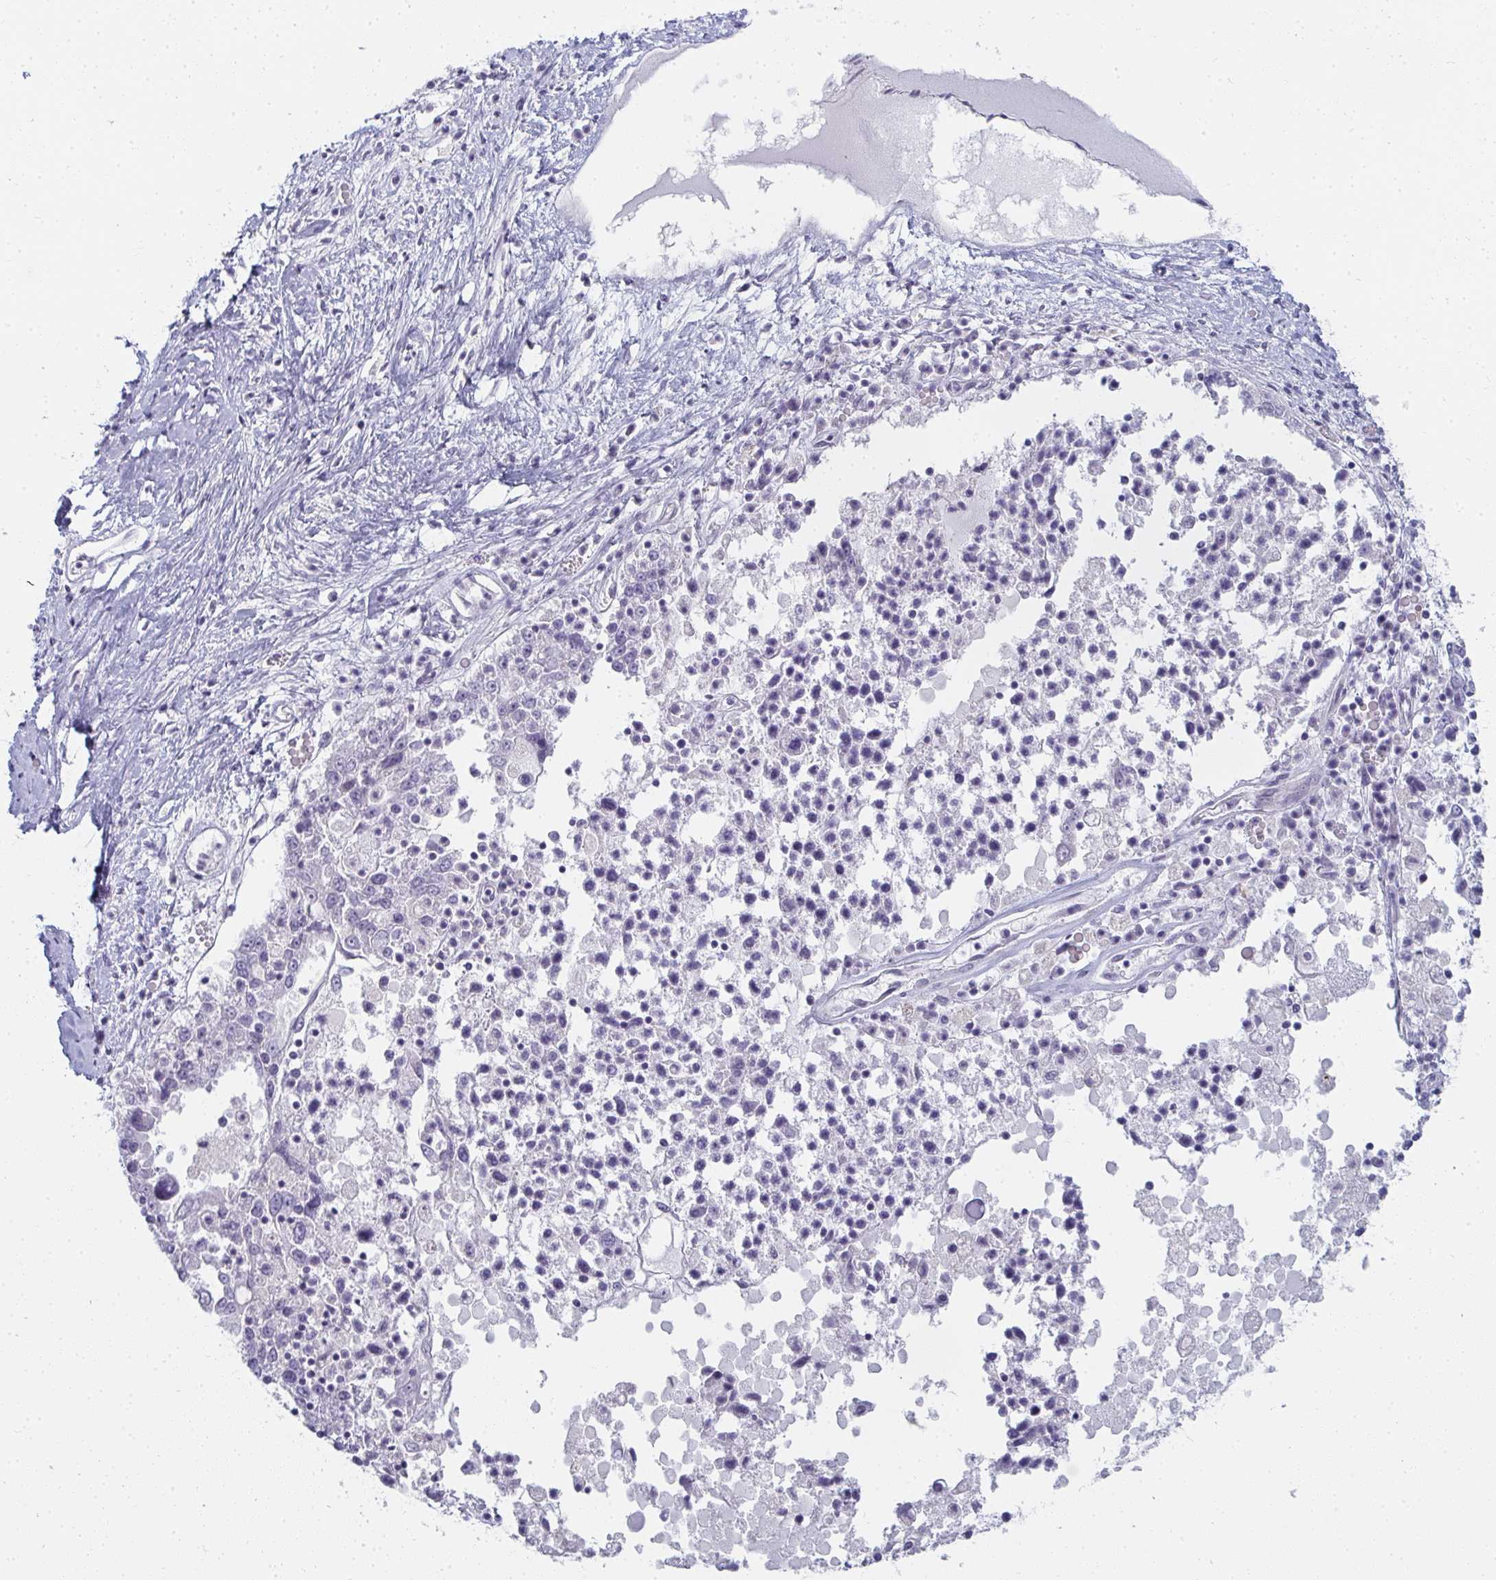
{"staining": {"intensity": "negative", "quantity": "none", "location": "none"}, "tissue": "ovarian cancer", "cell_type": "Tumor cells", "image_type": "cancer", "snomed": [{"axis": "morphology", "description": "Carcinoma, endometroid"}, {"axis": "topography", "description": "Ovary"}], "caption": "This is an IHC image of ovarian endometroid carcinoma. There is no positivity in tumor cells.", "gene": "SHB", "patient": {"sex": "female", "age": 62}}